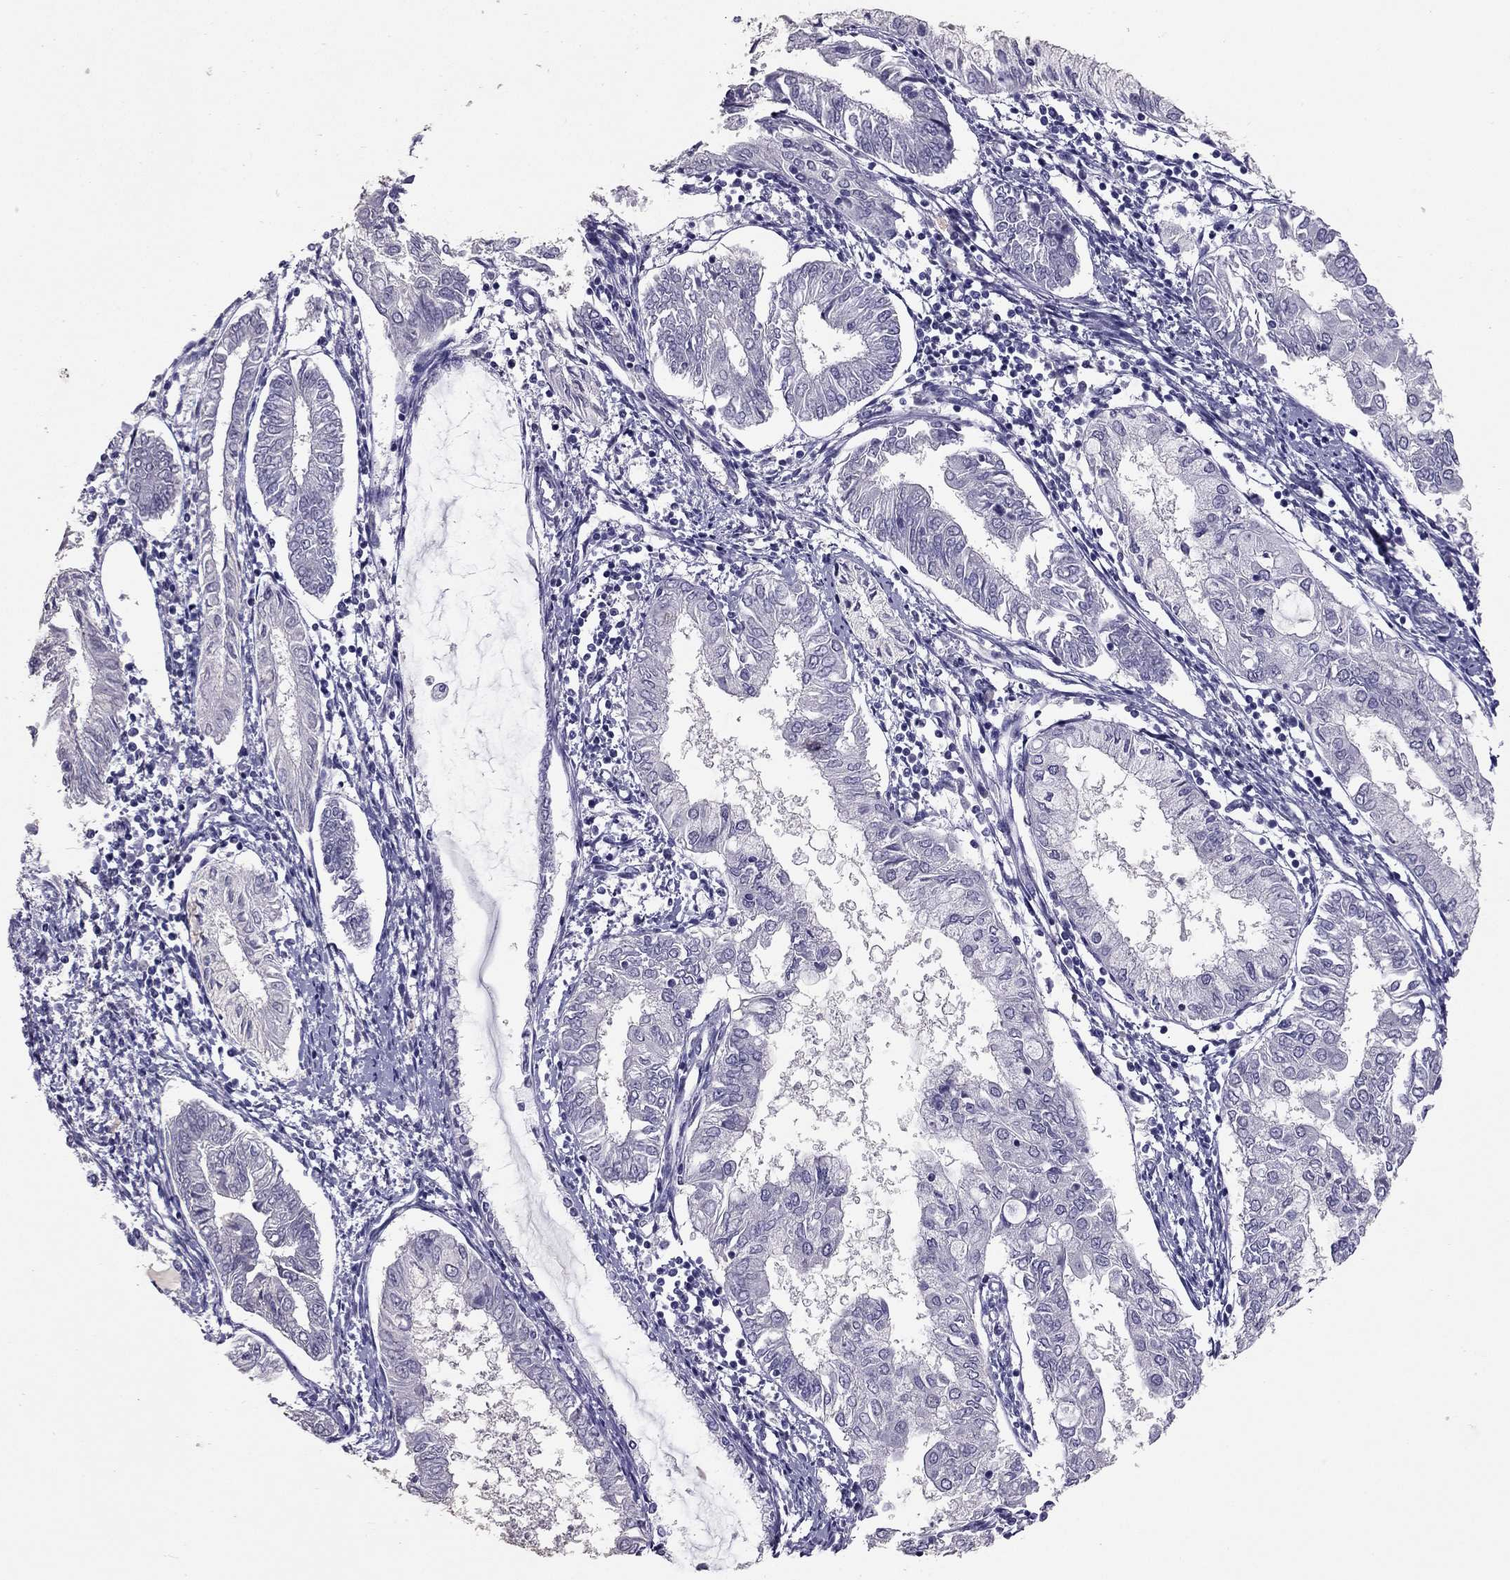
{"staining": {"intensity": "negative", "quantity": "none", "location": "none"}, "tissue": "endometrial cancer", "cell_type": "Tumor cells", "image_type": "cancer", "snomed": [{"axis": "morphology", "description": "Adenocarcinoma, NOS"}, {"axis": "topography", "description": "Endometrium"}], "caption": "The photomicrograph shows no significant staining in tumor cells of endometrial cancer (adenocarcinoma).", "gene": "RHO", "patient": {"sex": "female", "age": 68}}